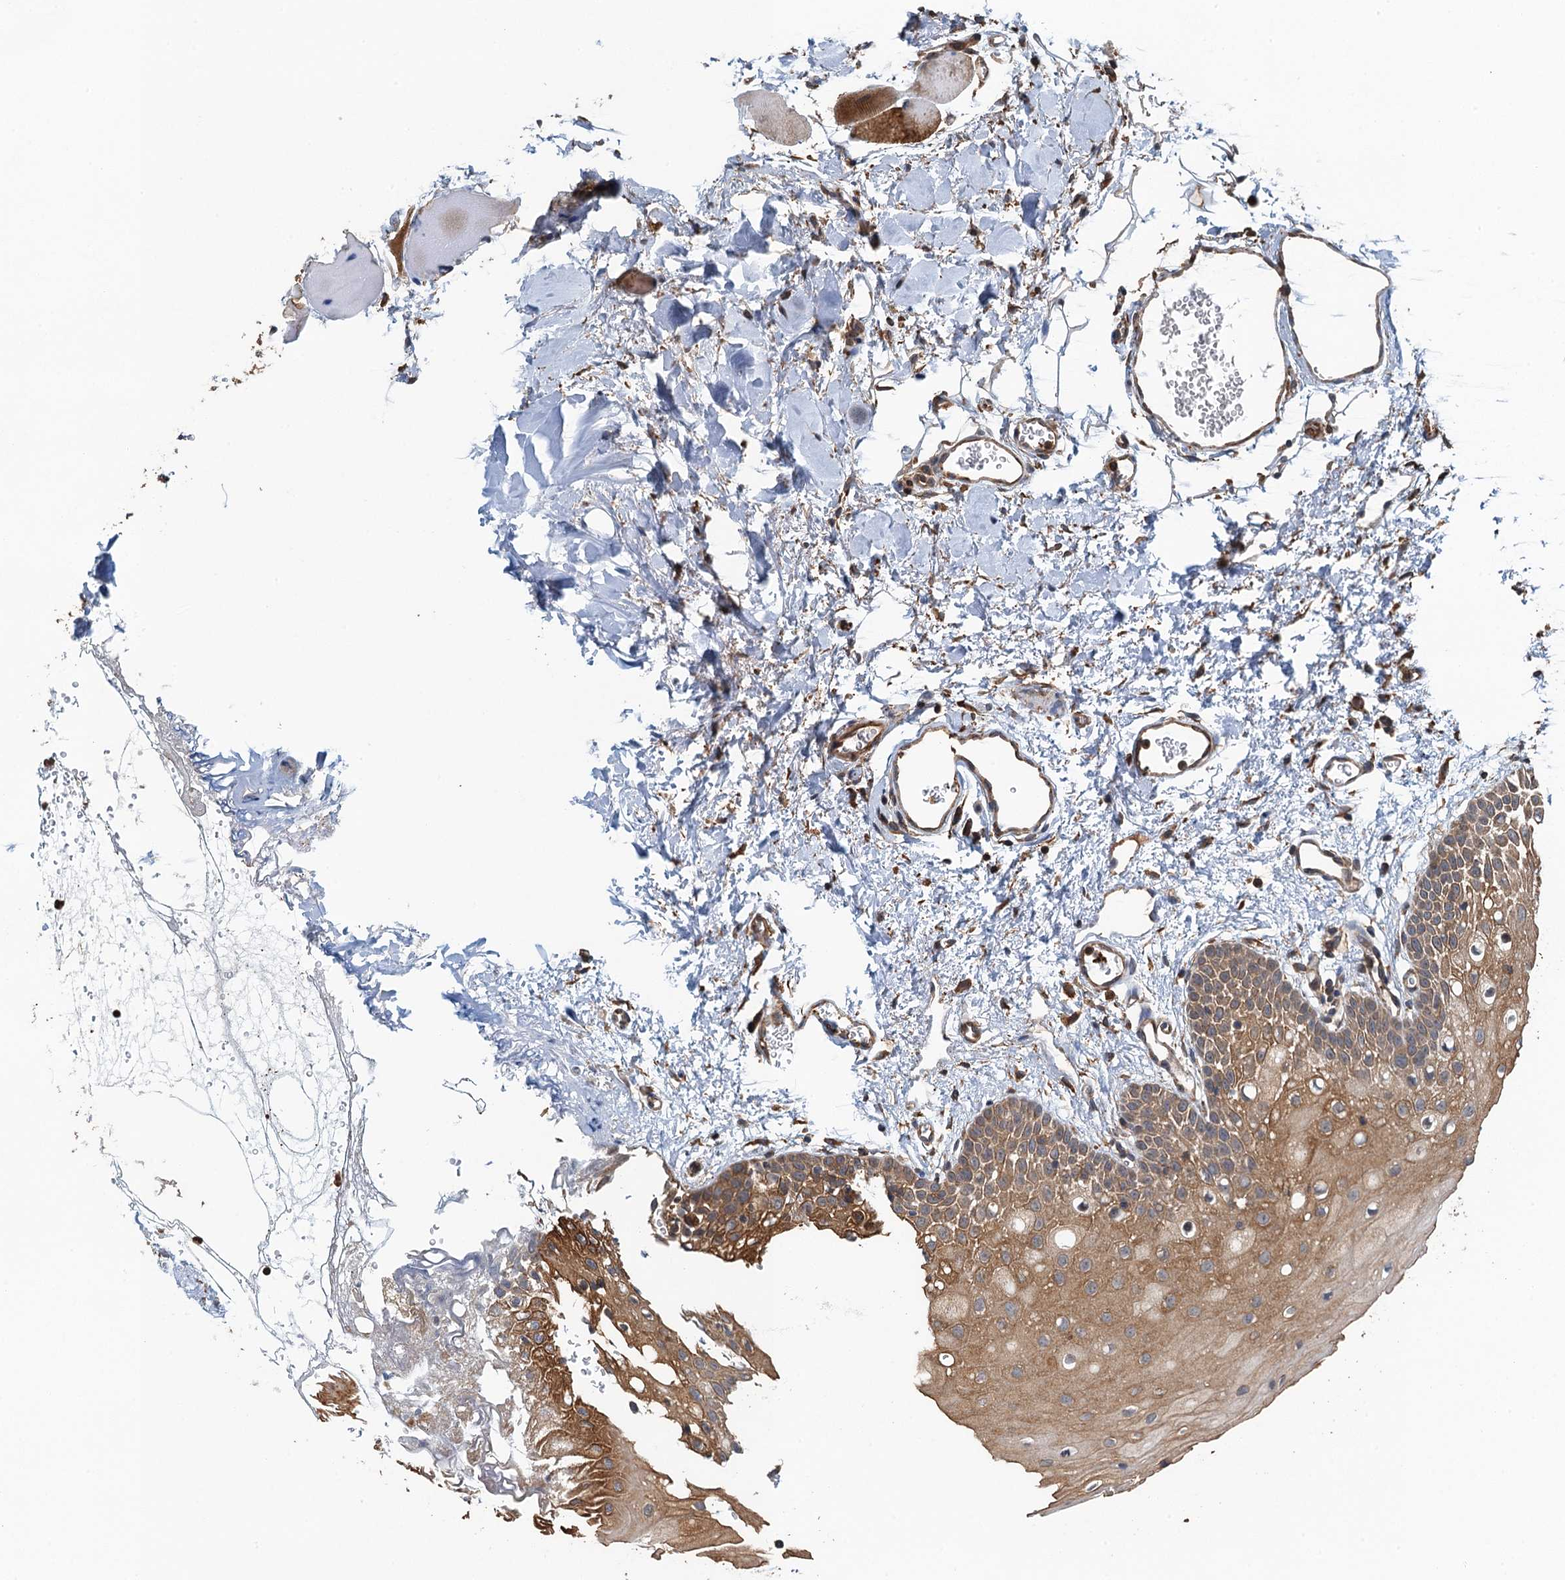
{"staining": {"intensity": "moderate", "quantity": ">75%", "location": "cytoplasmic/membranous"}, "tissue": "oral mucosa", "cell_type": "Squamous epithelial cells", "image_type": "normal", "snomed": [{"axis": "morphology", "description": "Normal tissue, NOS"}, {"axis": "topography", "description": "Oral tissue"}, {"axis": "topography", "description": "Tounge, NOS"}], "caption": "This image shows unremarkable oral mucosa stained with IHC to label a protein in brown. The cytoplasmic/membranous of squamous epithelial cells show moderate positivity for the protein. Nuclei are counter-stained blue.", "gene": "WHAMM", "patient": {"sex": "female", "age": 73}}